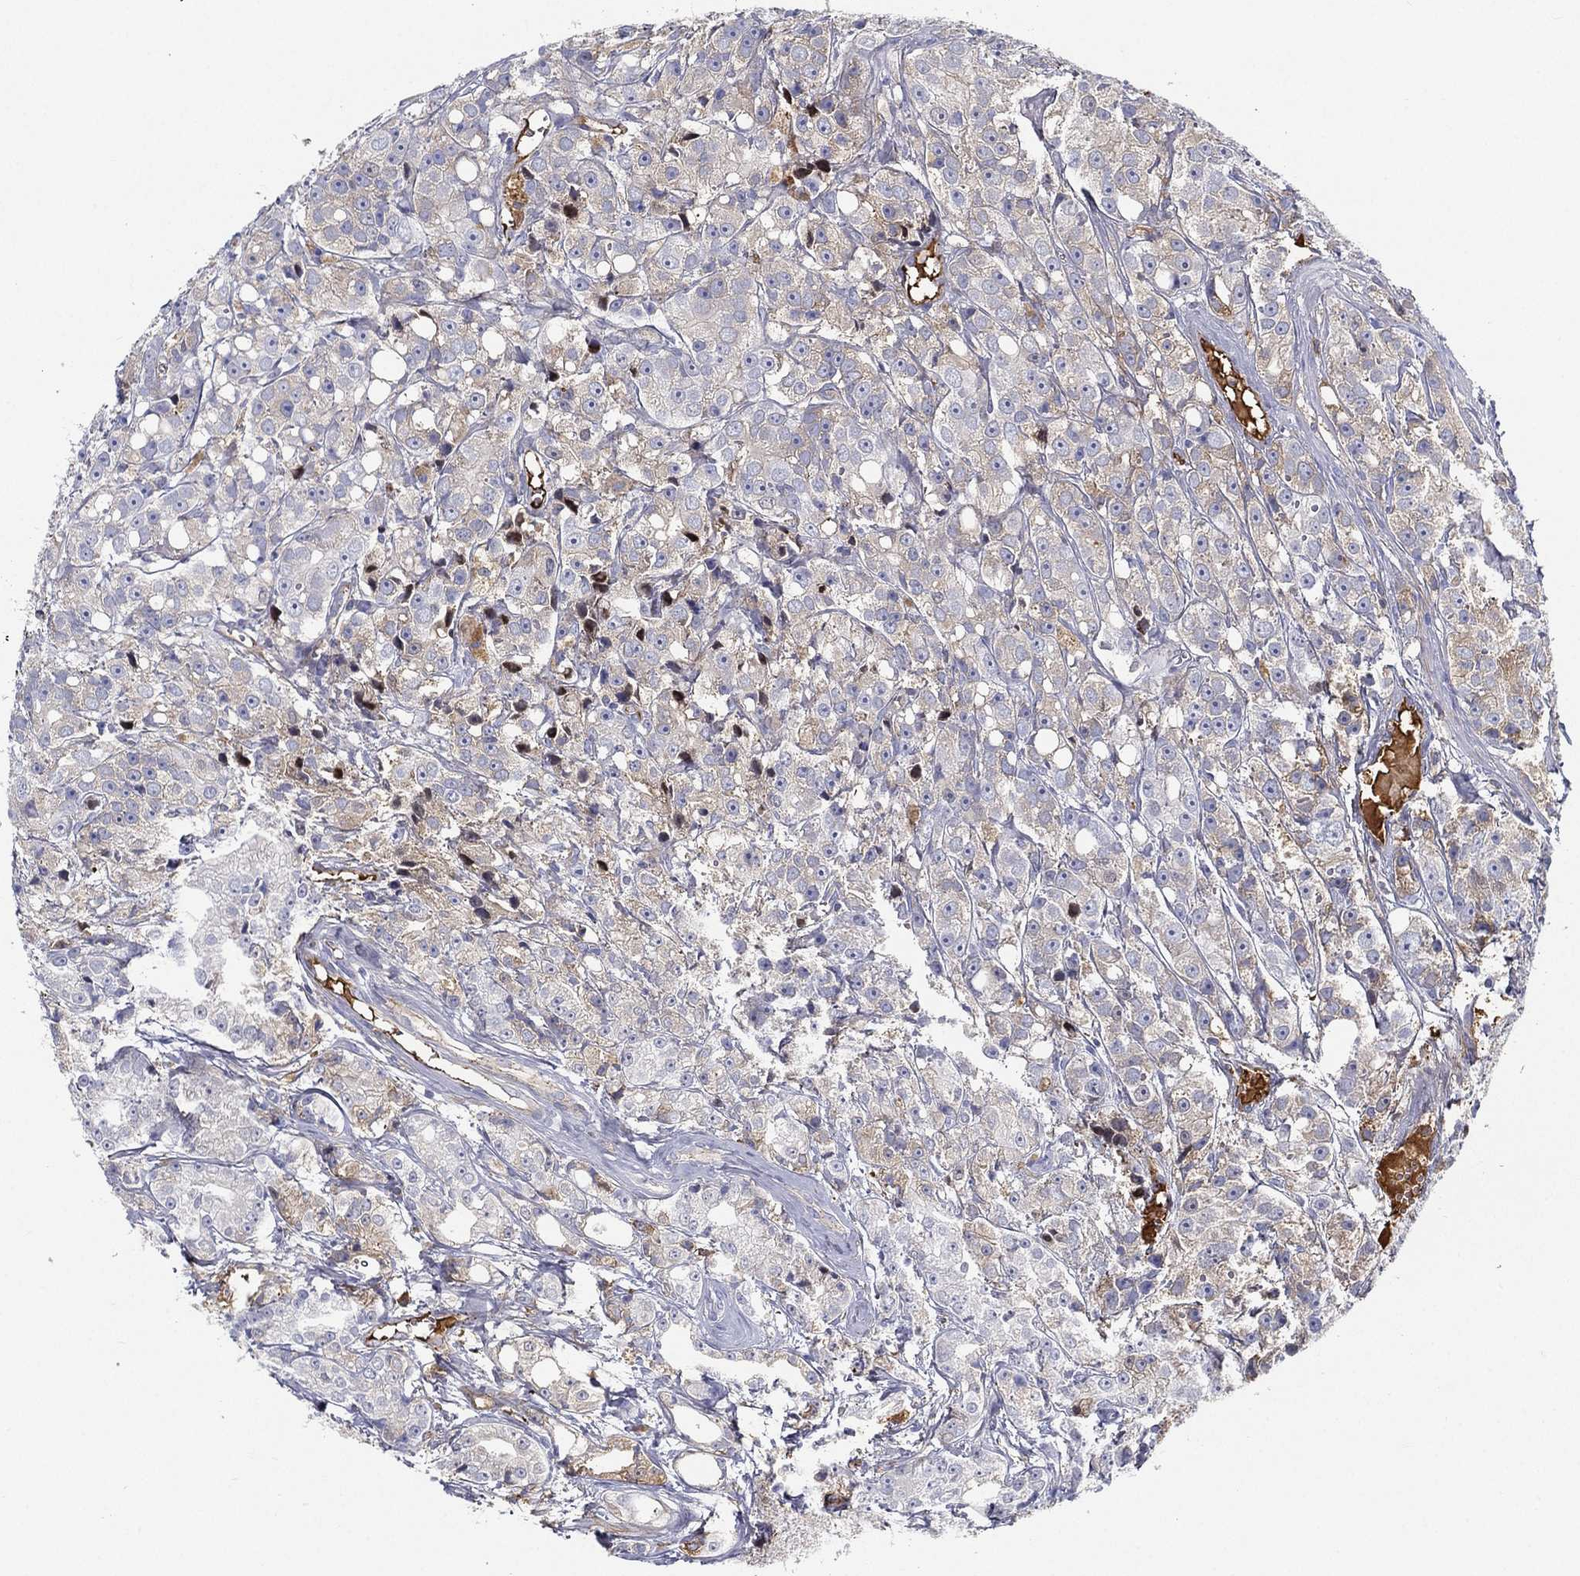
{"staining": {"intensity": "weak", "quantity": "<25%", "location": "cytoplasmic/membranous"}, "tissue": "prostate cancer", "cell_type": "Tumor cells", "image_type": "cancer", "snomed": [{"axis": "morphology", "description": "Adenocarcinoma, Medium grade"}, {"axis": "topography", "description": "Prostate"}], "caption": "Tumor cells show no significant staining in medium-grade adenocarcinoma (prostate).", "gene": "IFNB1", "patient": {"sex": "male", "age": 74}}